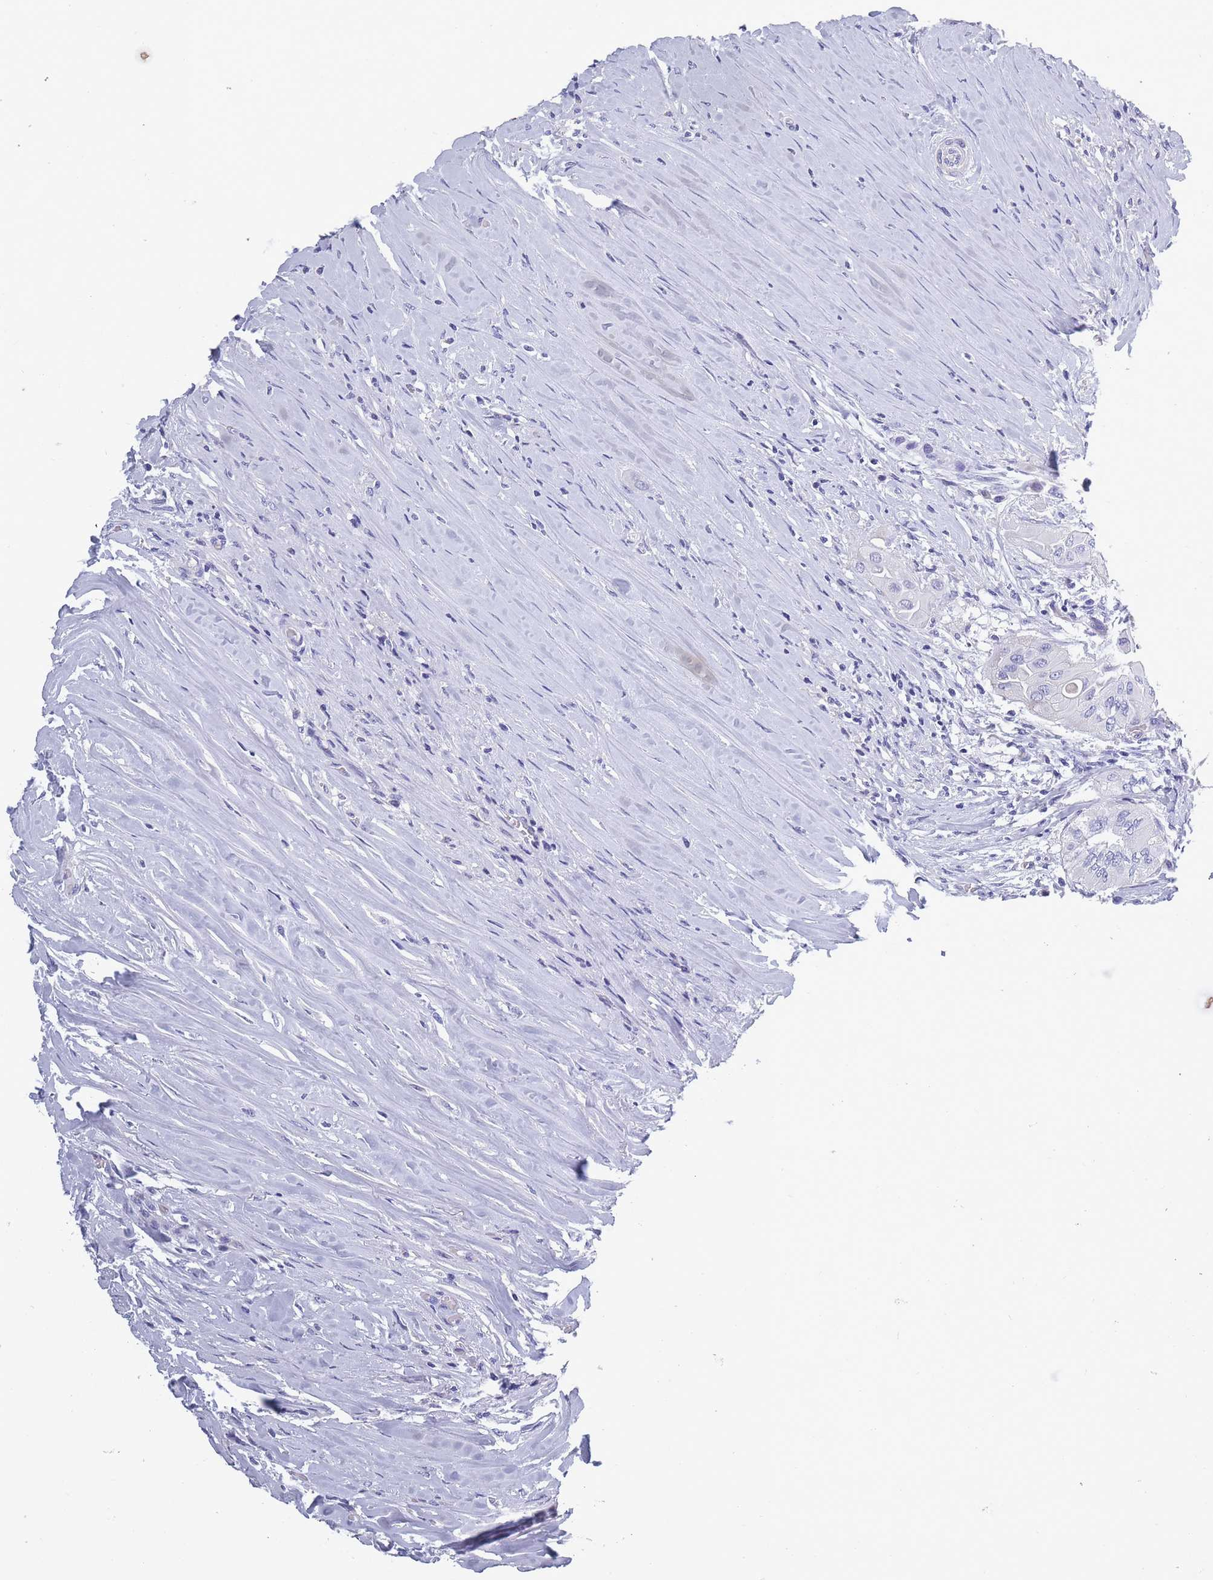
{"staining": {"intensity": "negative", "quantity": "none", "location": "none"}, "tissue": "thyroid cancer", "cell_type": "Tumor cells", "image_type": "cancer", "snomed": [{"axis": "morphology", "description": "Papillary adenocarcinoma, NOS"}, {"axis": "topography", "description": "Thyroid gland"}], "caption": "Immunohistochemistry micrograph of neoplastic tissue: thyroid papillary adenocarcinoma stained with DAB shows no significant protein expression in tumor cells.", "gene": "OR4C5", "patient": {"sex": "female", "age": 59}}